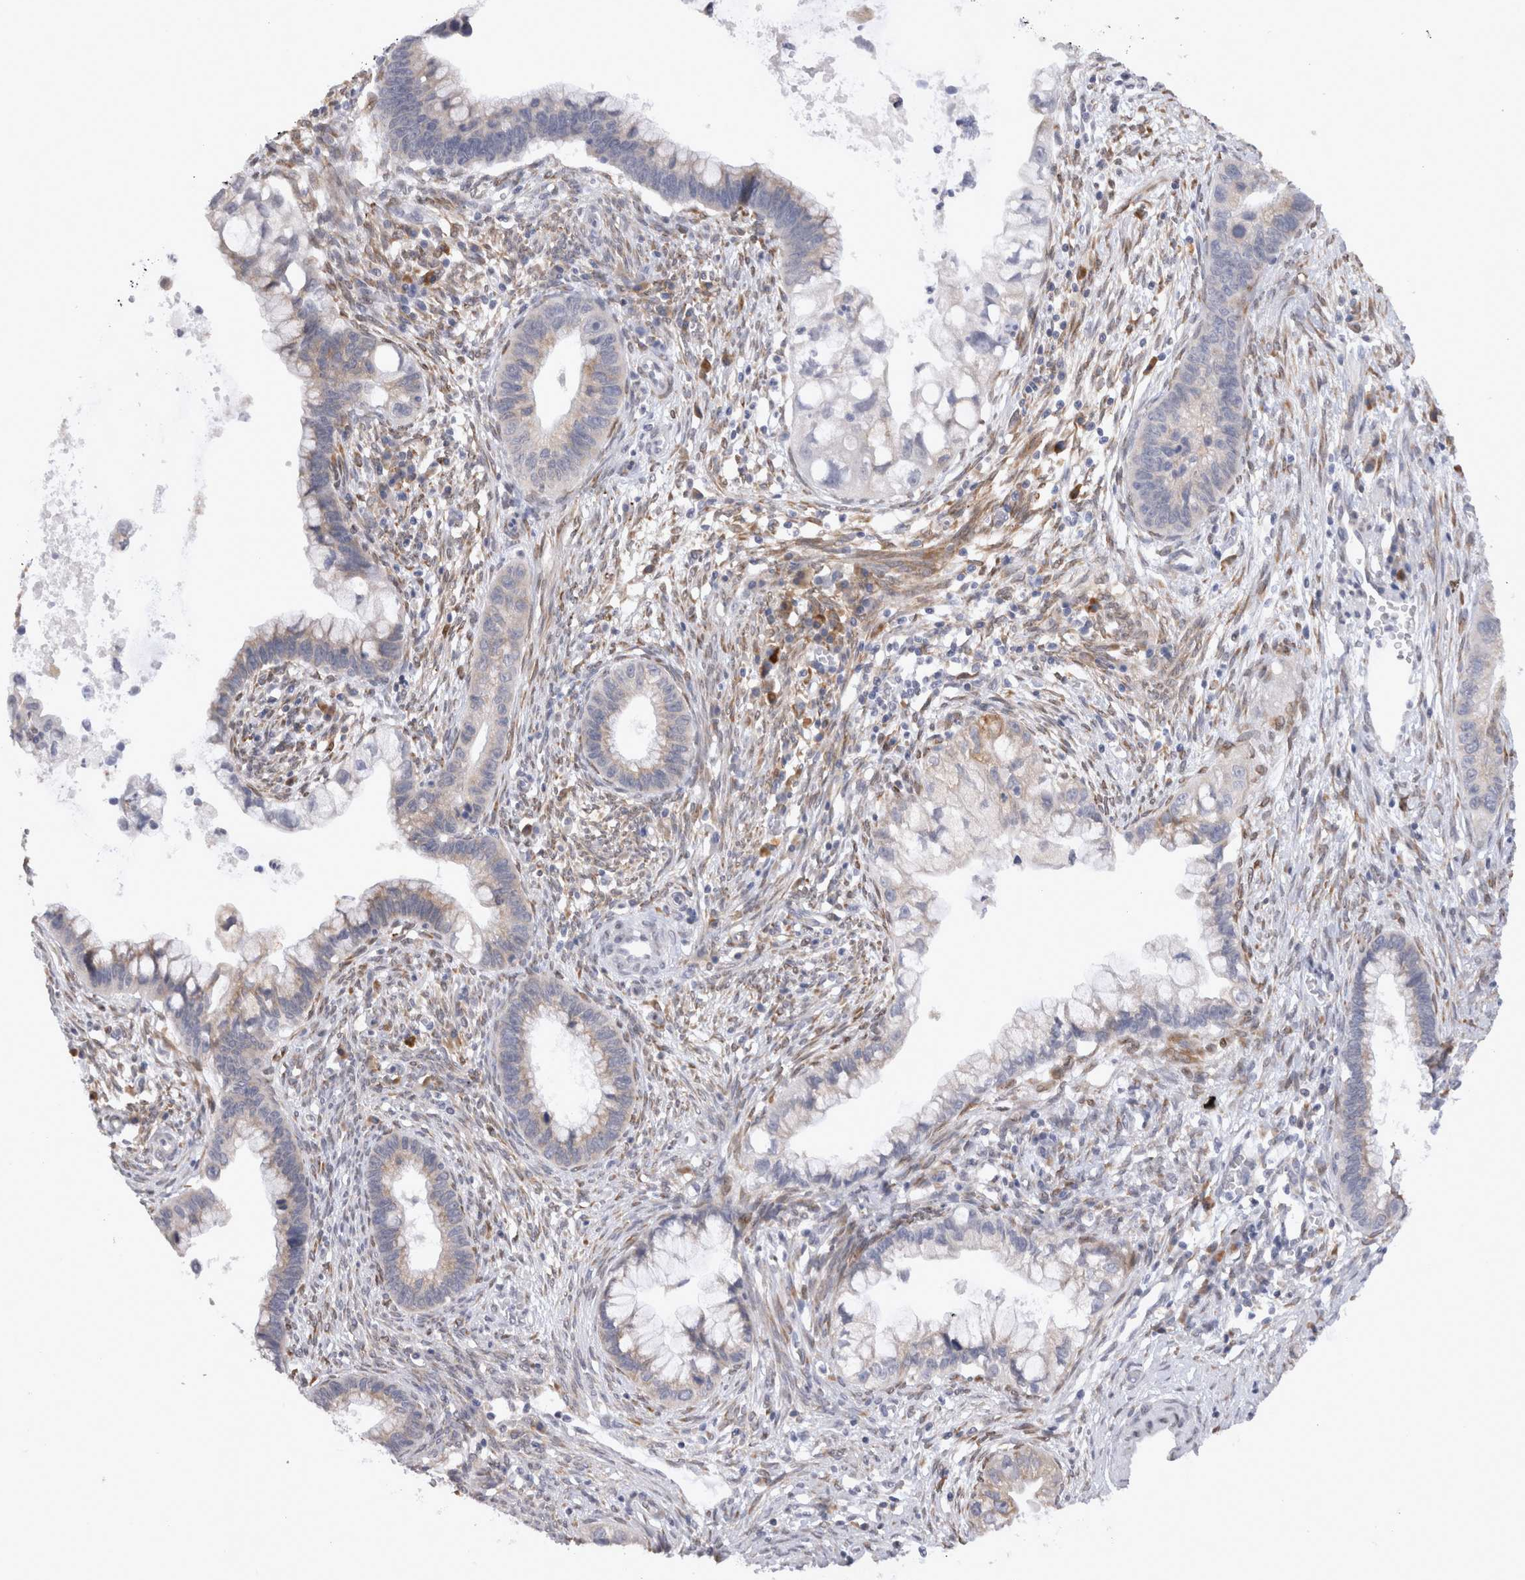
{"staining": {"intensity": "weak", "quantity": "<25%", "location": "cytoplasmic/membranous"}, "tissue": "cervical cancer", "cell_type": "Tumor cells", "image_type": "cancer", "snomed": [{"axis": "morphology", "description": "Adenocarcinoma, NOS"}, {"axis": "topography", "description": "Cervix"}], "caption": "High magnification brightfield microscopy of cervical adenocarcinoma stained with DAB (brown) and counterstained with hematoxylin (blue): tumor cells show no significant expression. (DAB IHC visualized using brightfield microscopy, high magnification).", "gene": "VCPIP1", "patient": {"sex": "female", "age": 44}}